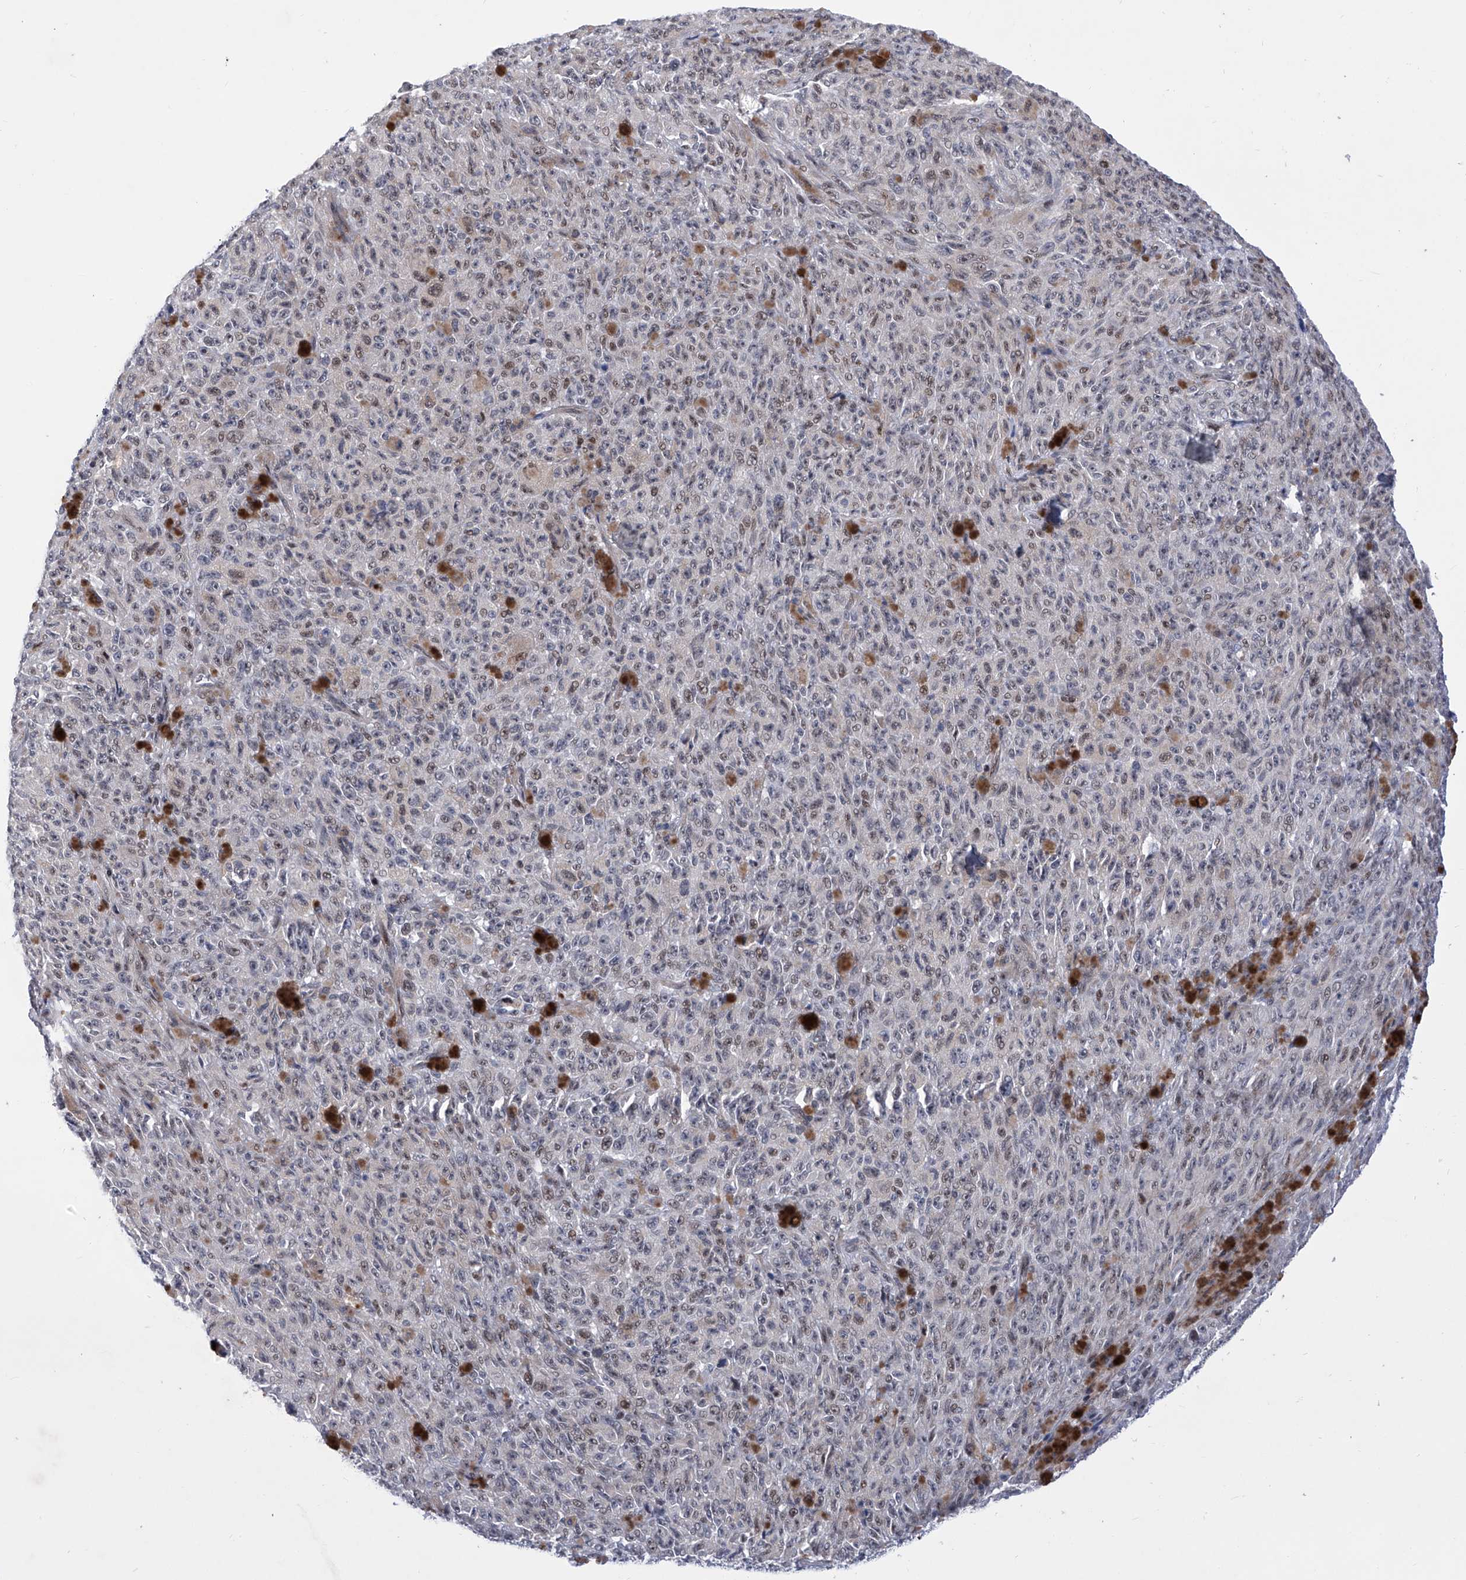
{"staining": {"intensity": "weak", "quantity": "25%-75%", "location": "nuclear"}, "tissue": "melanoma", "cell_type": "Tumor cells", "image_type": "cancer", "snomed": [{"axis": "morphology", "description": "Malignant melanoma, NOS"}, {"axis": "topography", "description": "Skin"}], "caption": "Immunohistochemistry micrograph of neoplastic tissue: melanoma stained using immunohistochemistry exhibits low levels of weak protein expression localized specifically in the nuclear of tumor cells, appearing as a nuclear brown color.", "gene": "NUFIP1", "patient": {"sex": "female", "age": 82}}